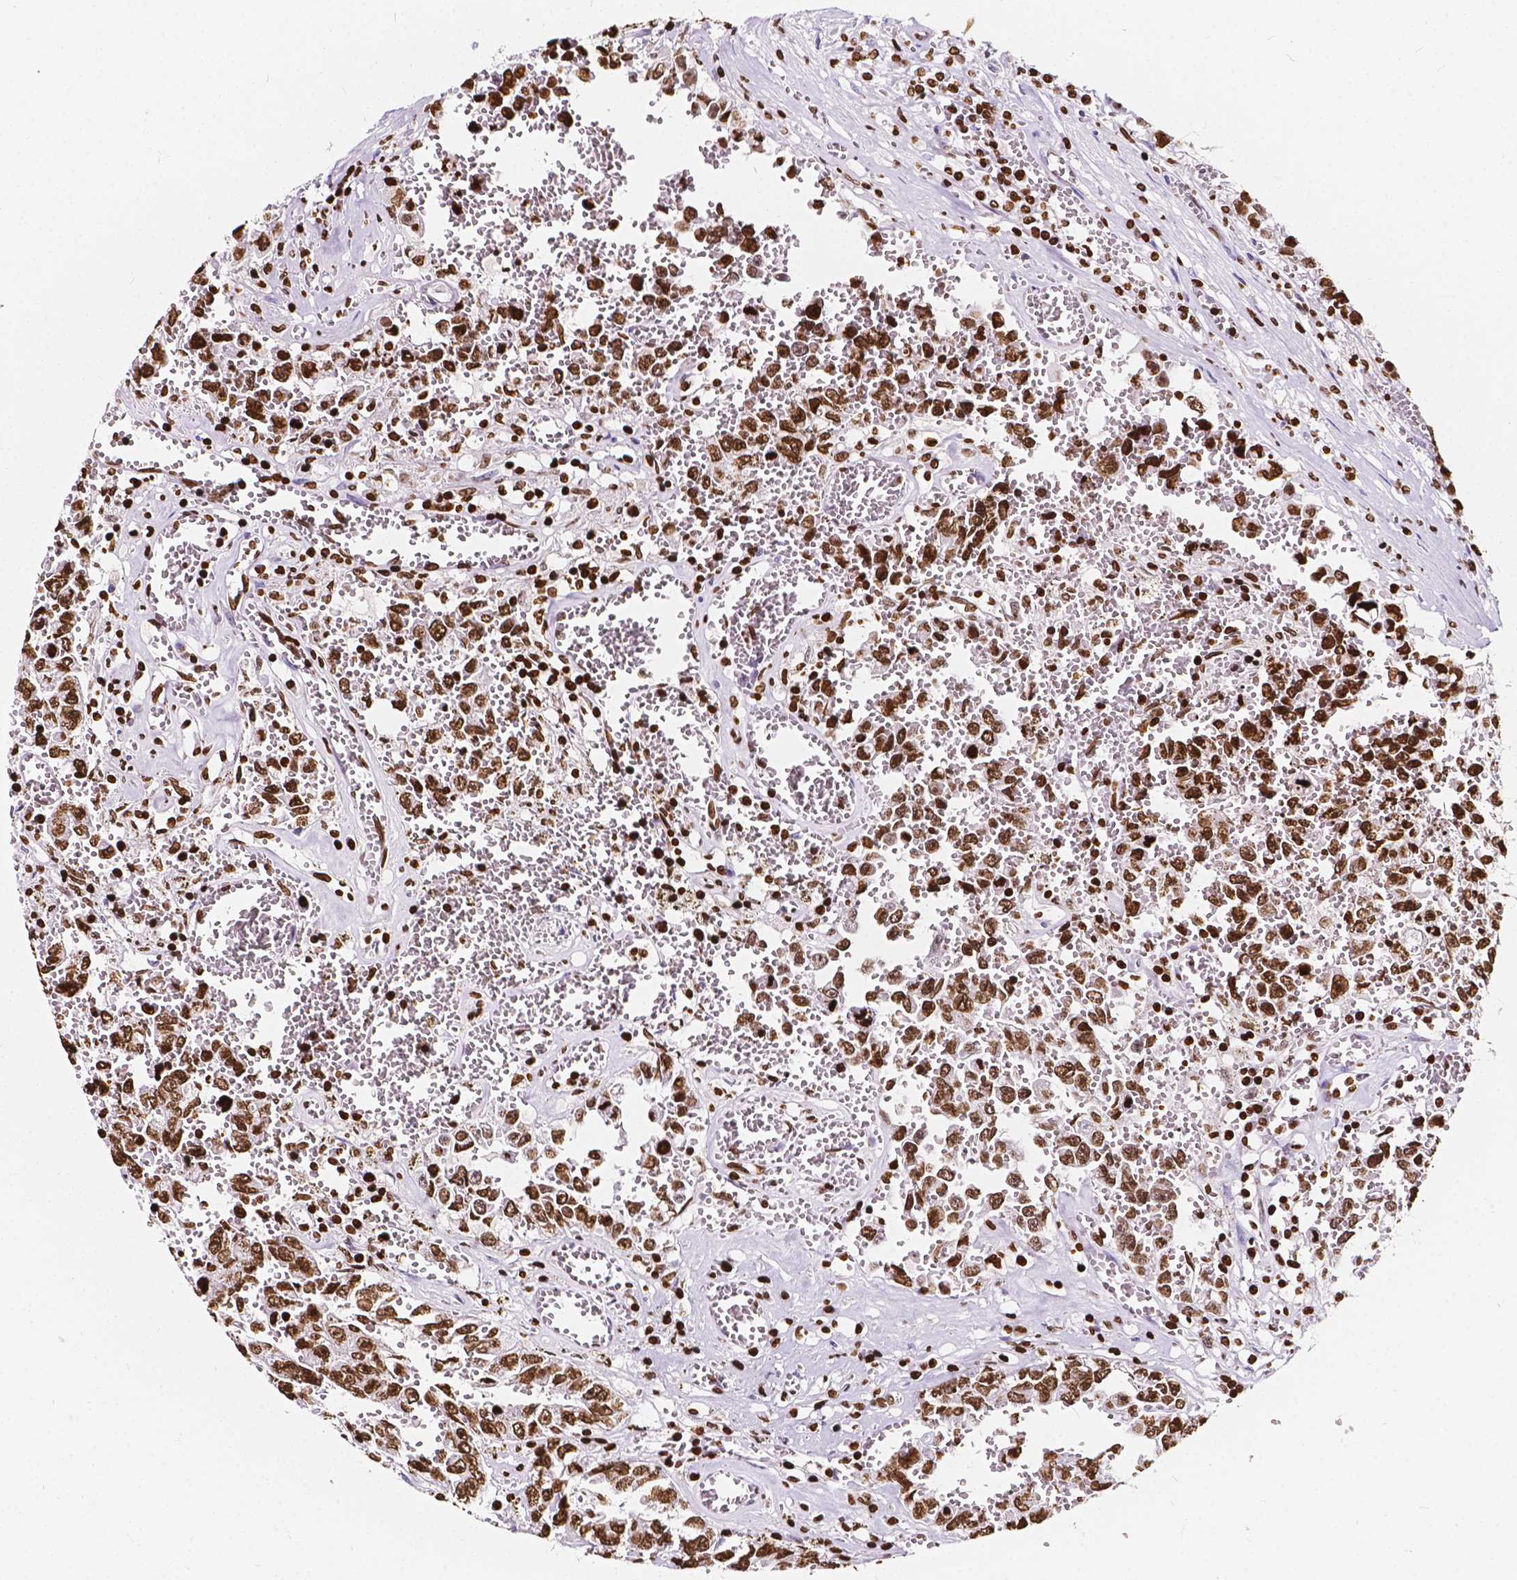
{"staining": {"intensity": "strong", "quantity": ">75%", "location": "nuclear"}, "tissue": "testis cancer", "cell_type": "Tumor cells", "image_type": "cancer", "snomed": [{"axis": "morphology", "description": "Carcinoma, Embryonal, NOS"}, {"axis": "topography", "description": "Testis"}], "caption": "Immunohistochemical staining of testis cancer reveals high levels of strong nuclear protein expression in approximately >75% of tumor cells.", "gene": "CBY3", "patient": {"sex": "male", "age": 36}}